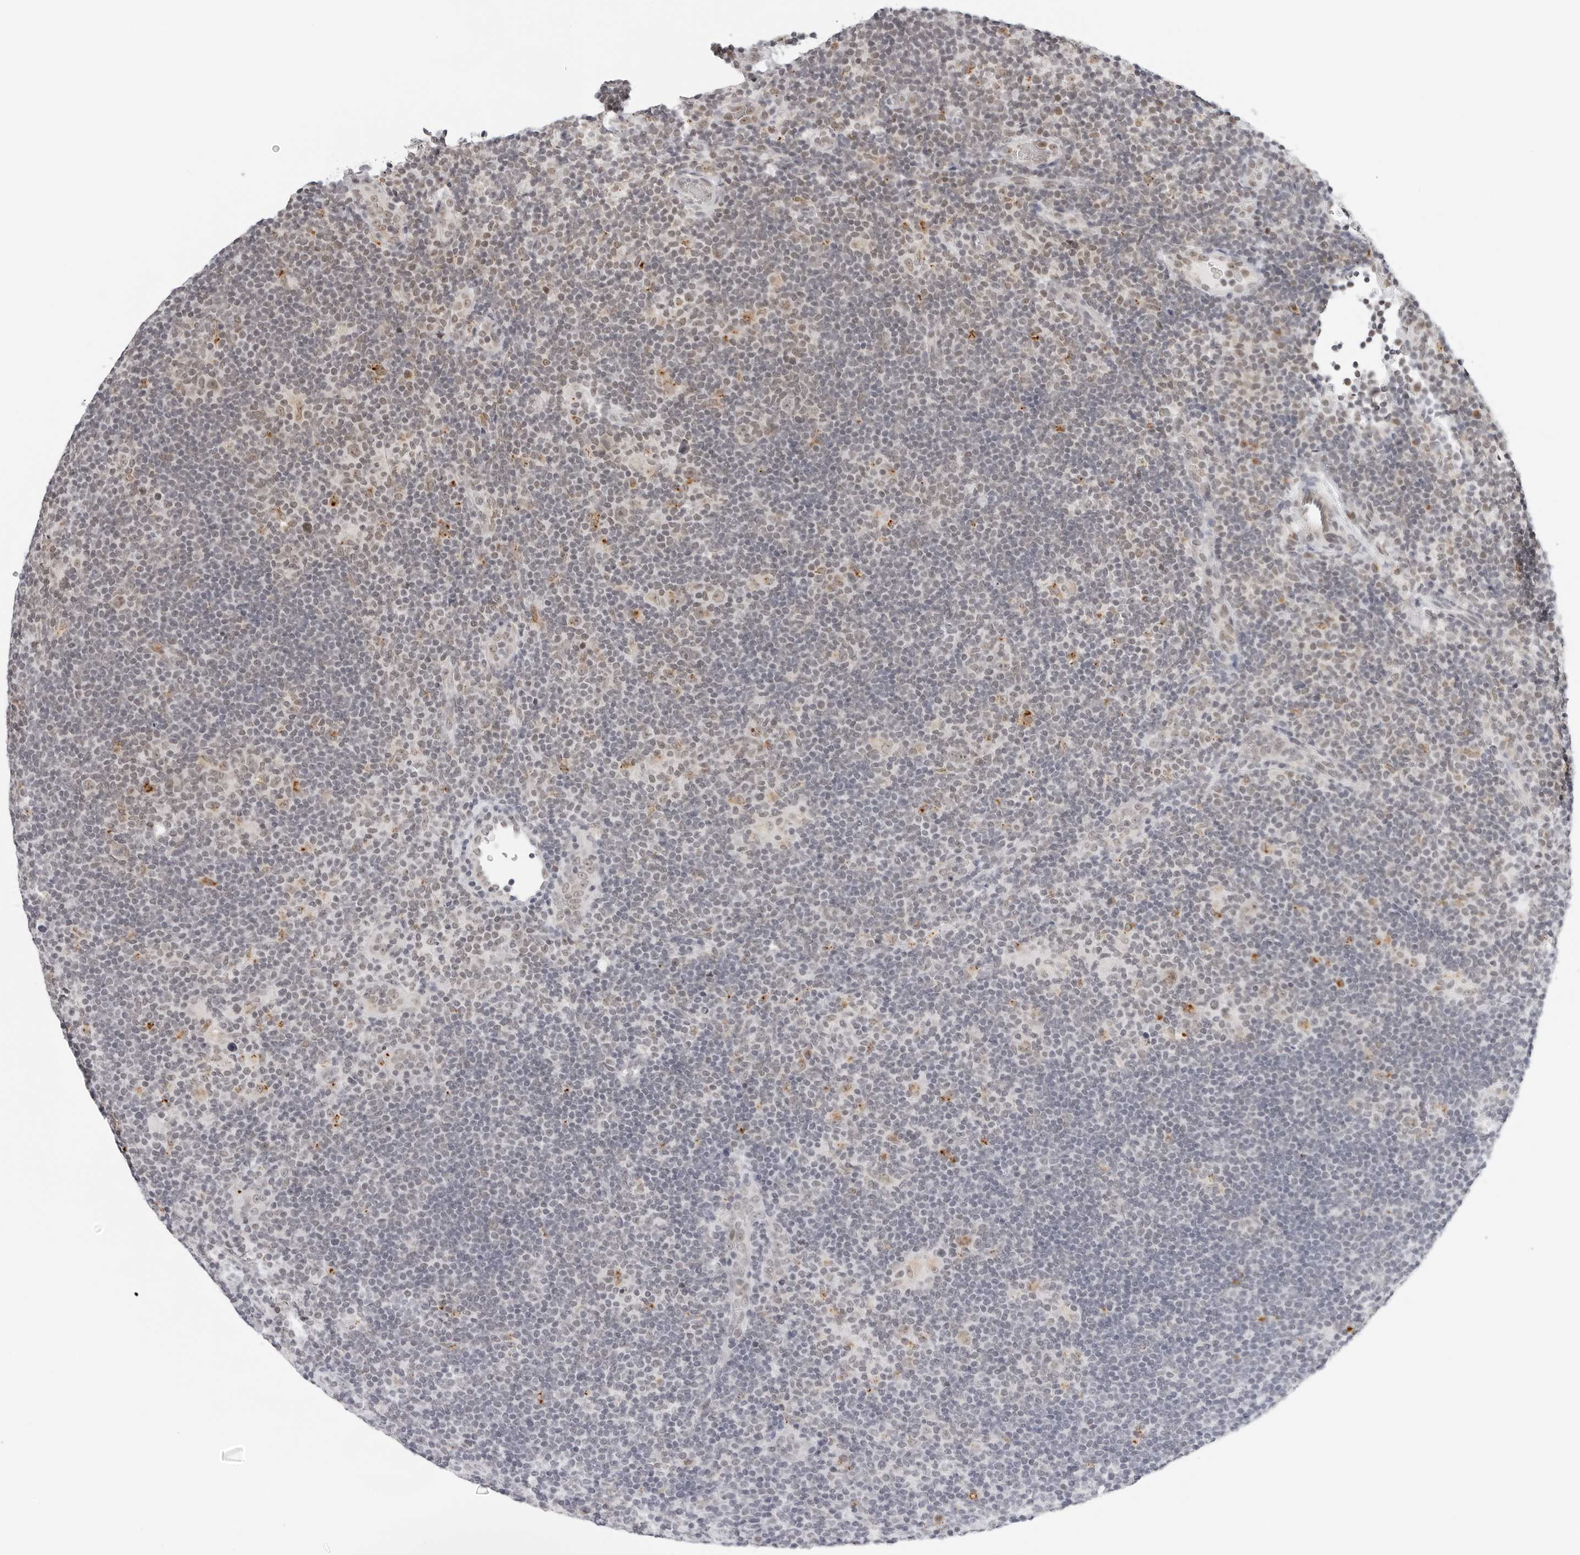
{"staining": {"intensity": "weak", "quantity": "25%-75%", "location": "nuclear"}, "tissue": "lymphoma", "cell_type": "Tumor cells", "image_type": "cancer", "snomed": [{"axis": "morphology", "description": "Hodgkin's disease, NOS"}, {"axis": "topography", "description": "Lymph node"}], "caption": "Protein staining exhibits weak nuclear positivity in about 25%-75% of tumor cells in lymphoma.", "gene": "TOX4", "patient": {"sex": "female", "age": 57}}